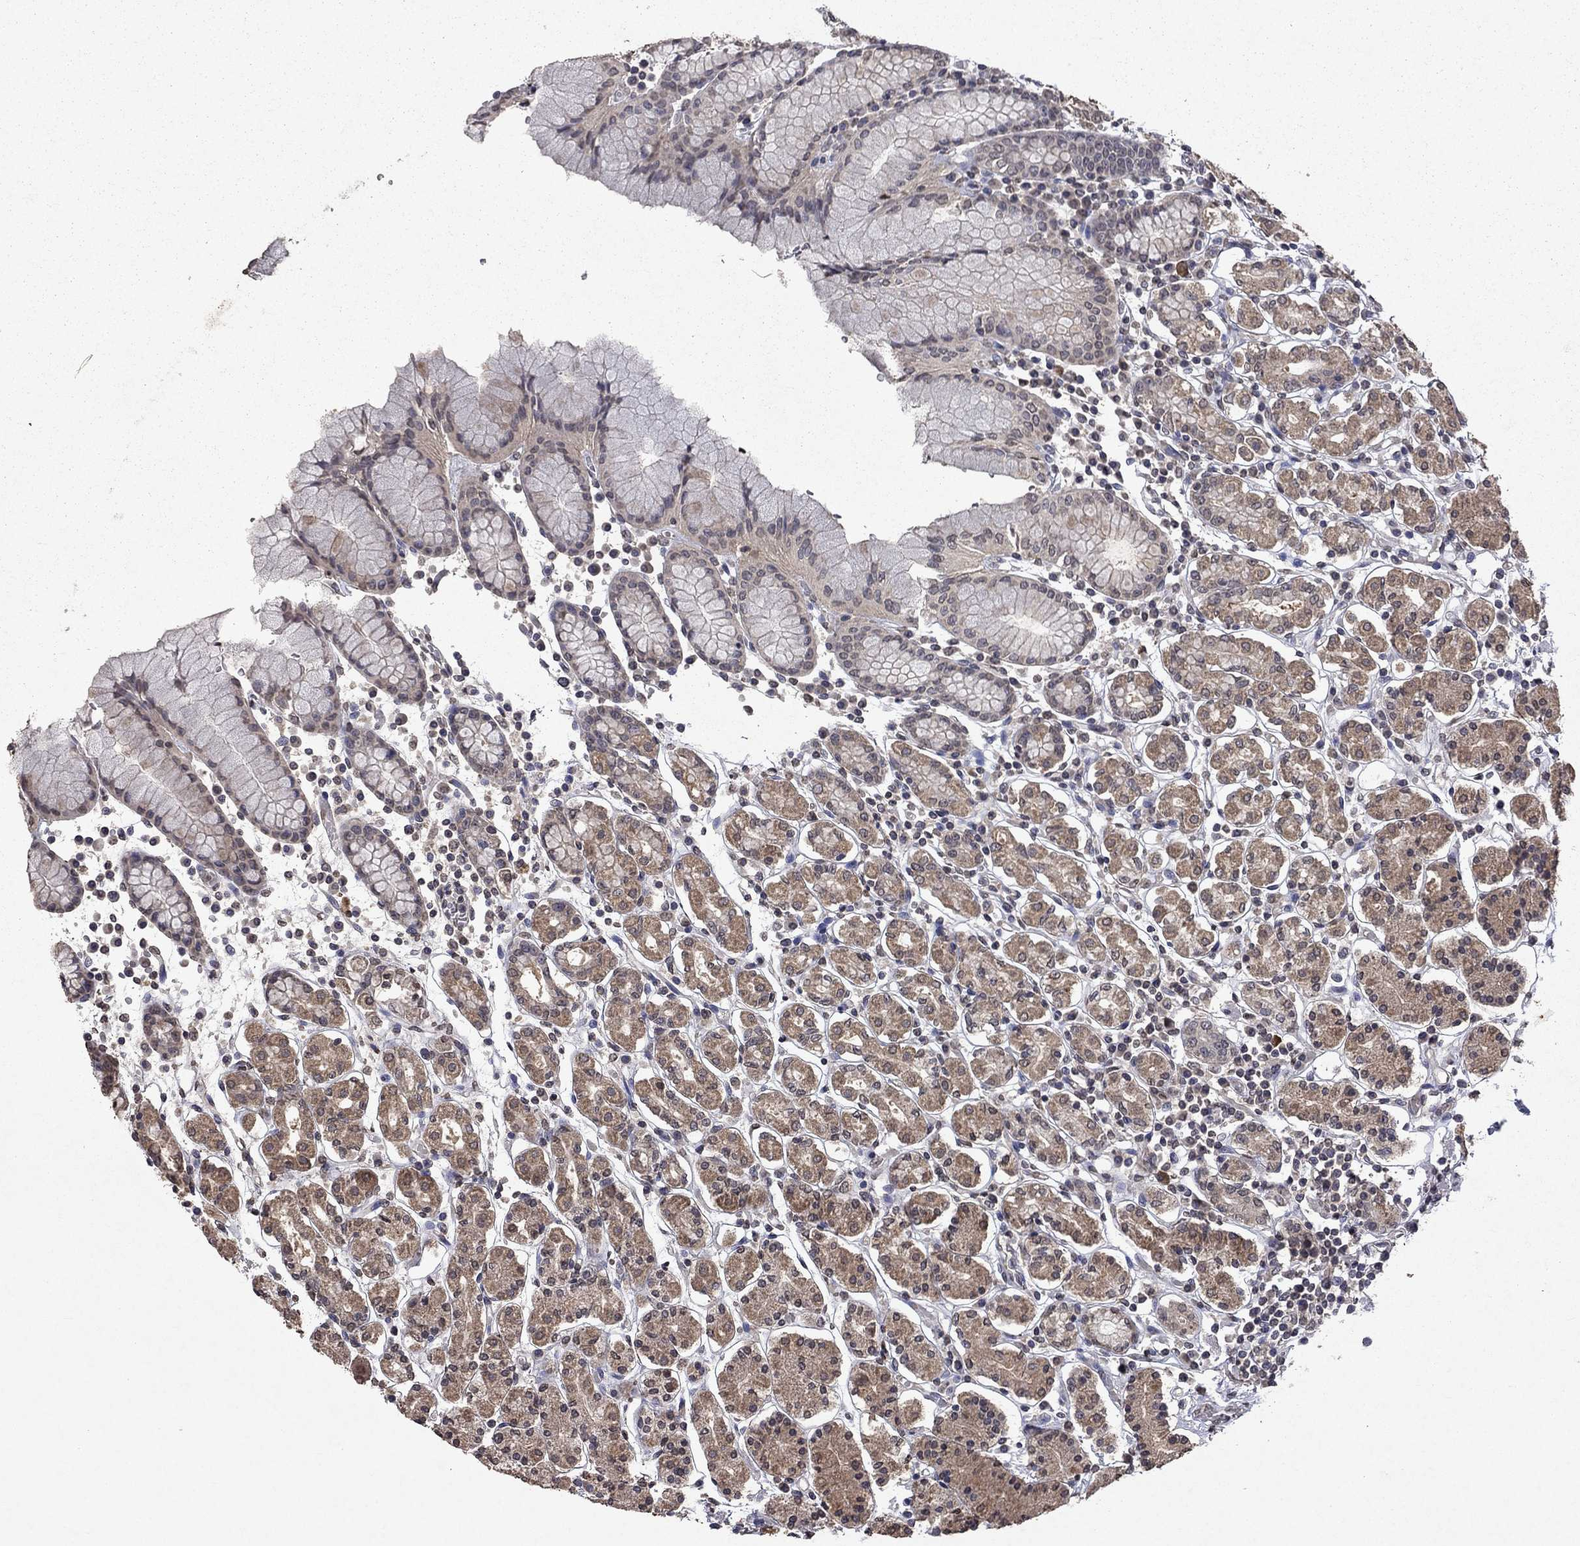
{"staining": {"intensity": "moderate", "quantity": "25%-75%", "location": "cytoplasmic/membranous,nuclear"}, "tissue": "stomach", "cell_type": "Glandular cells", "image_type": "normal", "snomed": [{"axis": "morphology", "description": "Normal tissue, NOS"}, {"axis": "topography", "description": "Stomach, upper"}, {"axis": "topography", "description": "Stomach"}], "caption": "The image demonstrates a brown stain indicating the presence of a protein in the cytoplasmic/membranous,nuclear of glandular cells in stomach. The protein is shown in brown color, while the nuclei are stained blue.", "gene": "TTC38", "patient": {"sex": "male", "age": 62}}